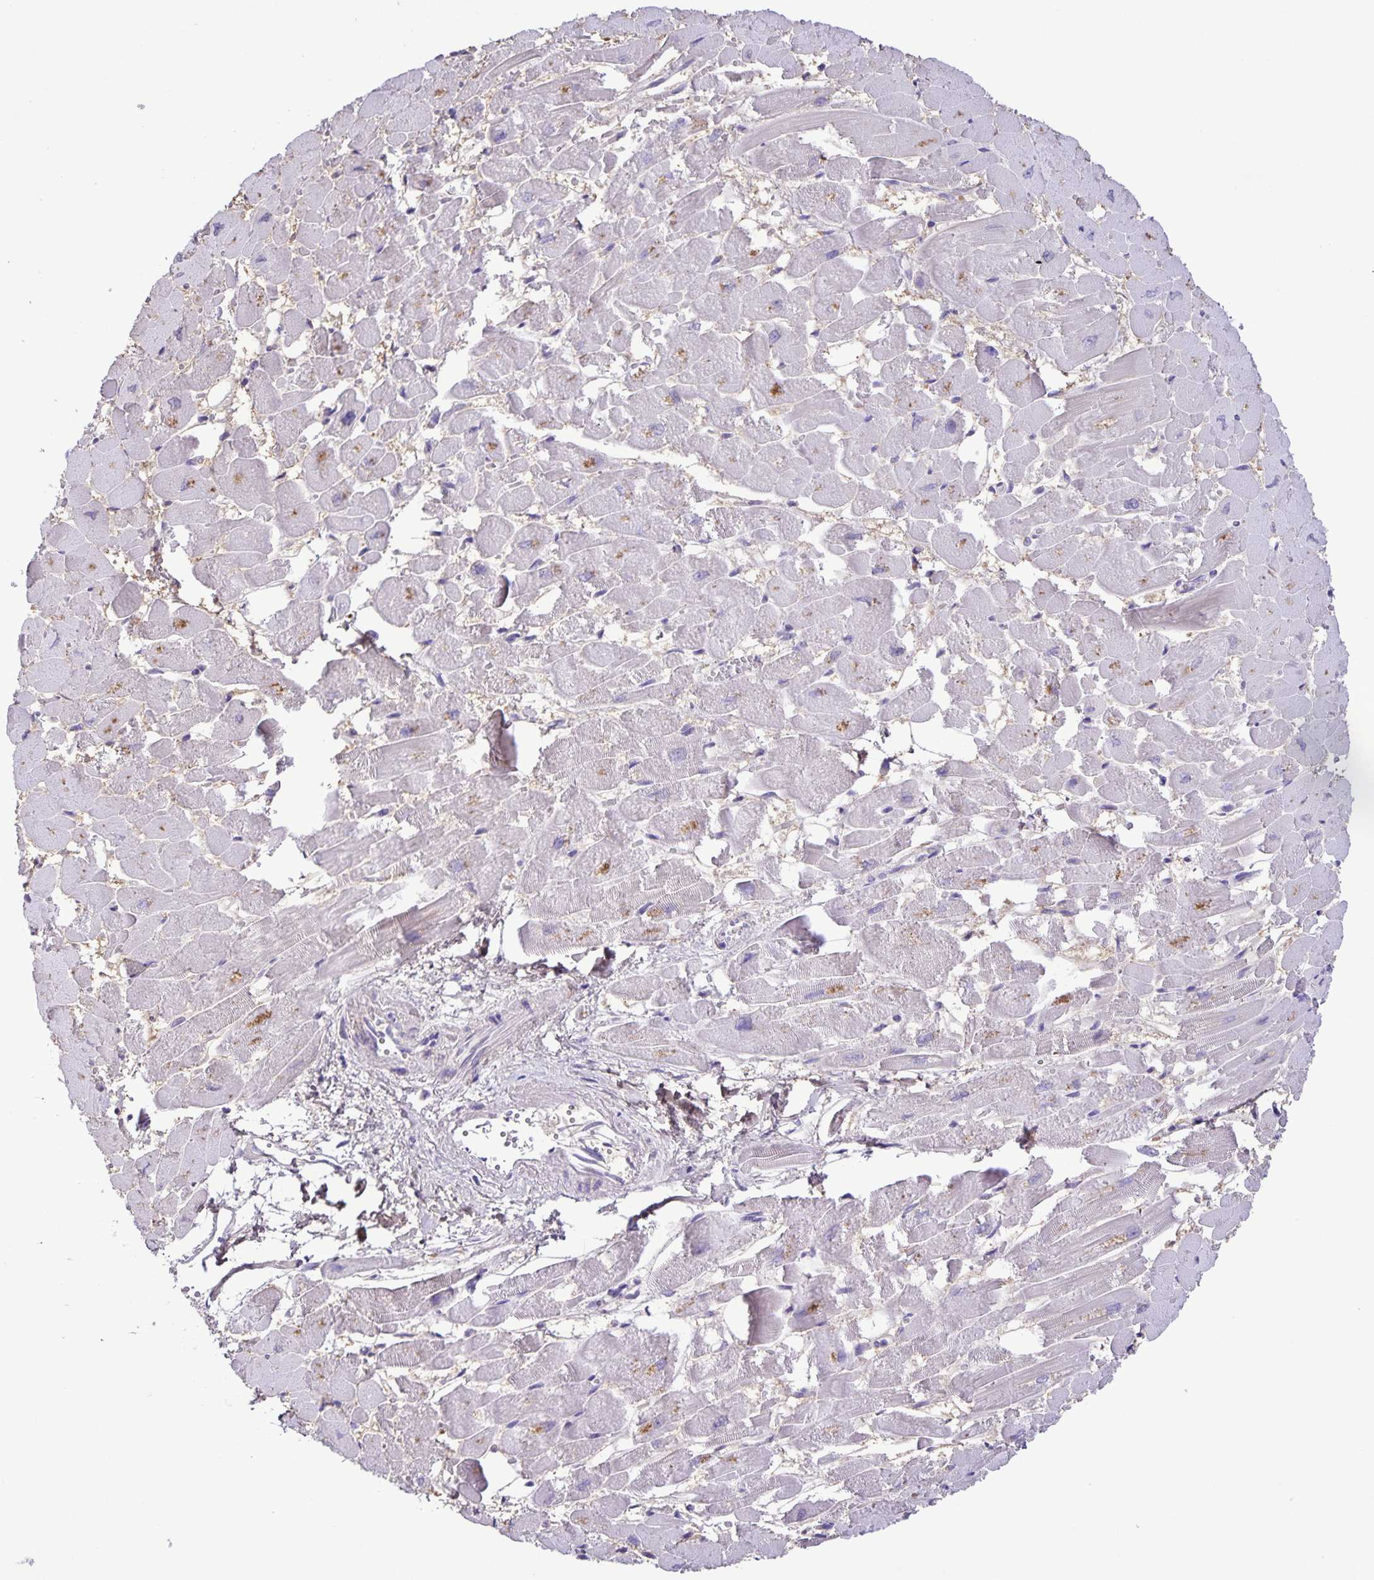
{"staining": {"intensity": "weak", "quantity": "<25%", "location": "cytoplasmic/membranous"}, "tissue": "heart muscle", "cell_type": "Cardiomyocytes", "image_type": "normal", "snomed": [{"axis": "morphology", "description": "Normal tissue, NOS"}, {"axis": "topography", "description": "Heart"}], "caption": "Immunohistochemistry (IHC) of unremarkable heart muscle shows no expression in cardiomyocytes. (DAB IHC with hematoxylin counter stain).", "gene": "ONECUT2", "patient": {"sex": "female", "age": 52}}